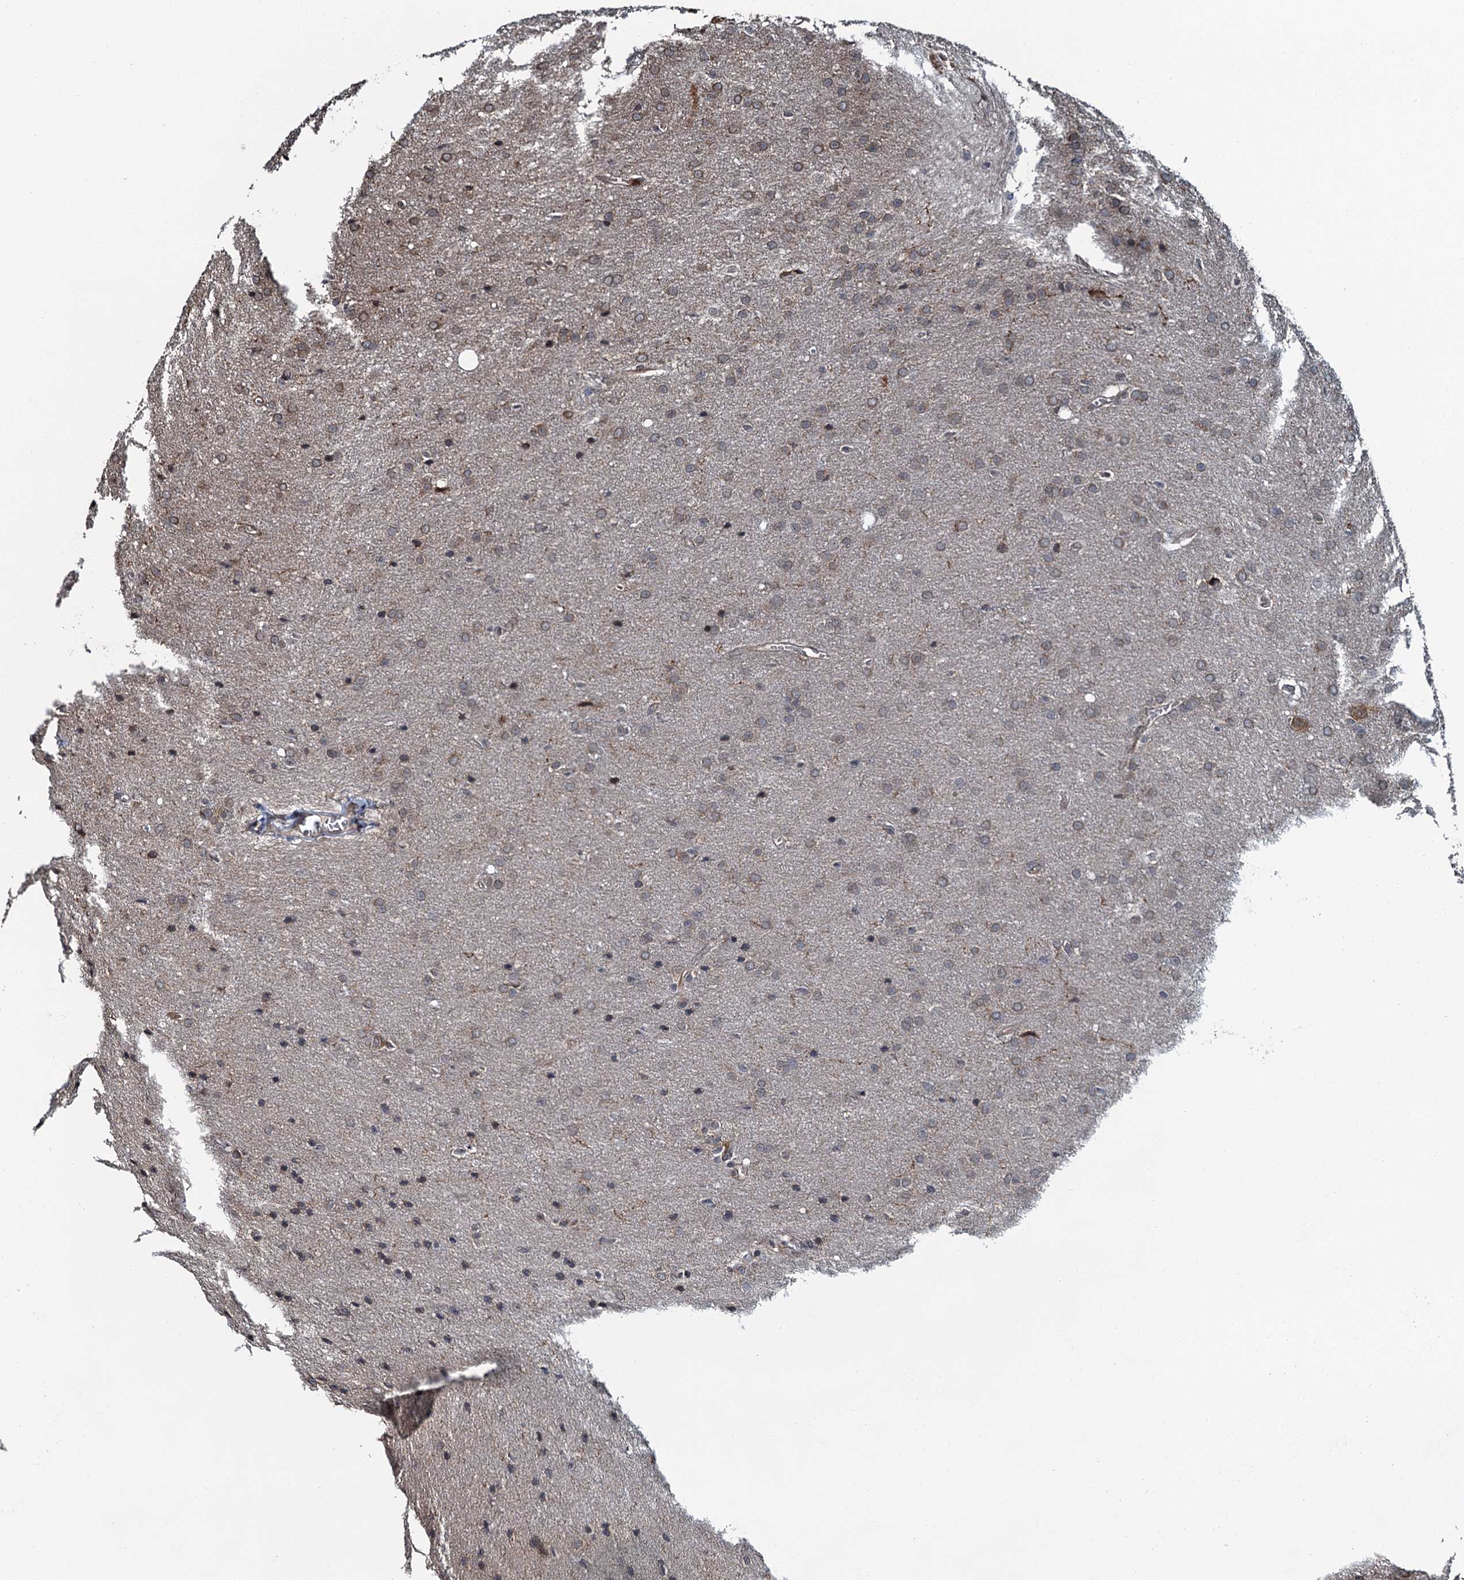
{"staining": {"intensity": "weak", "quantity": "<25%", "location": "cytoplasmic/membranous"}, "tissue": "glioma", "cell_type": "Tumor cells", "image_type": "cancer", "snomed": [{"axis": "morphology", "description": "Glioma, malignant, Low grade"}, {"axis": "topography", "description": "Brain"}], "caption": "Protein analysis of malignant glioma (low-grade) exhibits no significant expression in tumor cells. (Immunohistochemistry, brightfield microscopy, high magnification).", "gene": "WHAMM", "patient": {"sex": "female", "age": 32}}